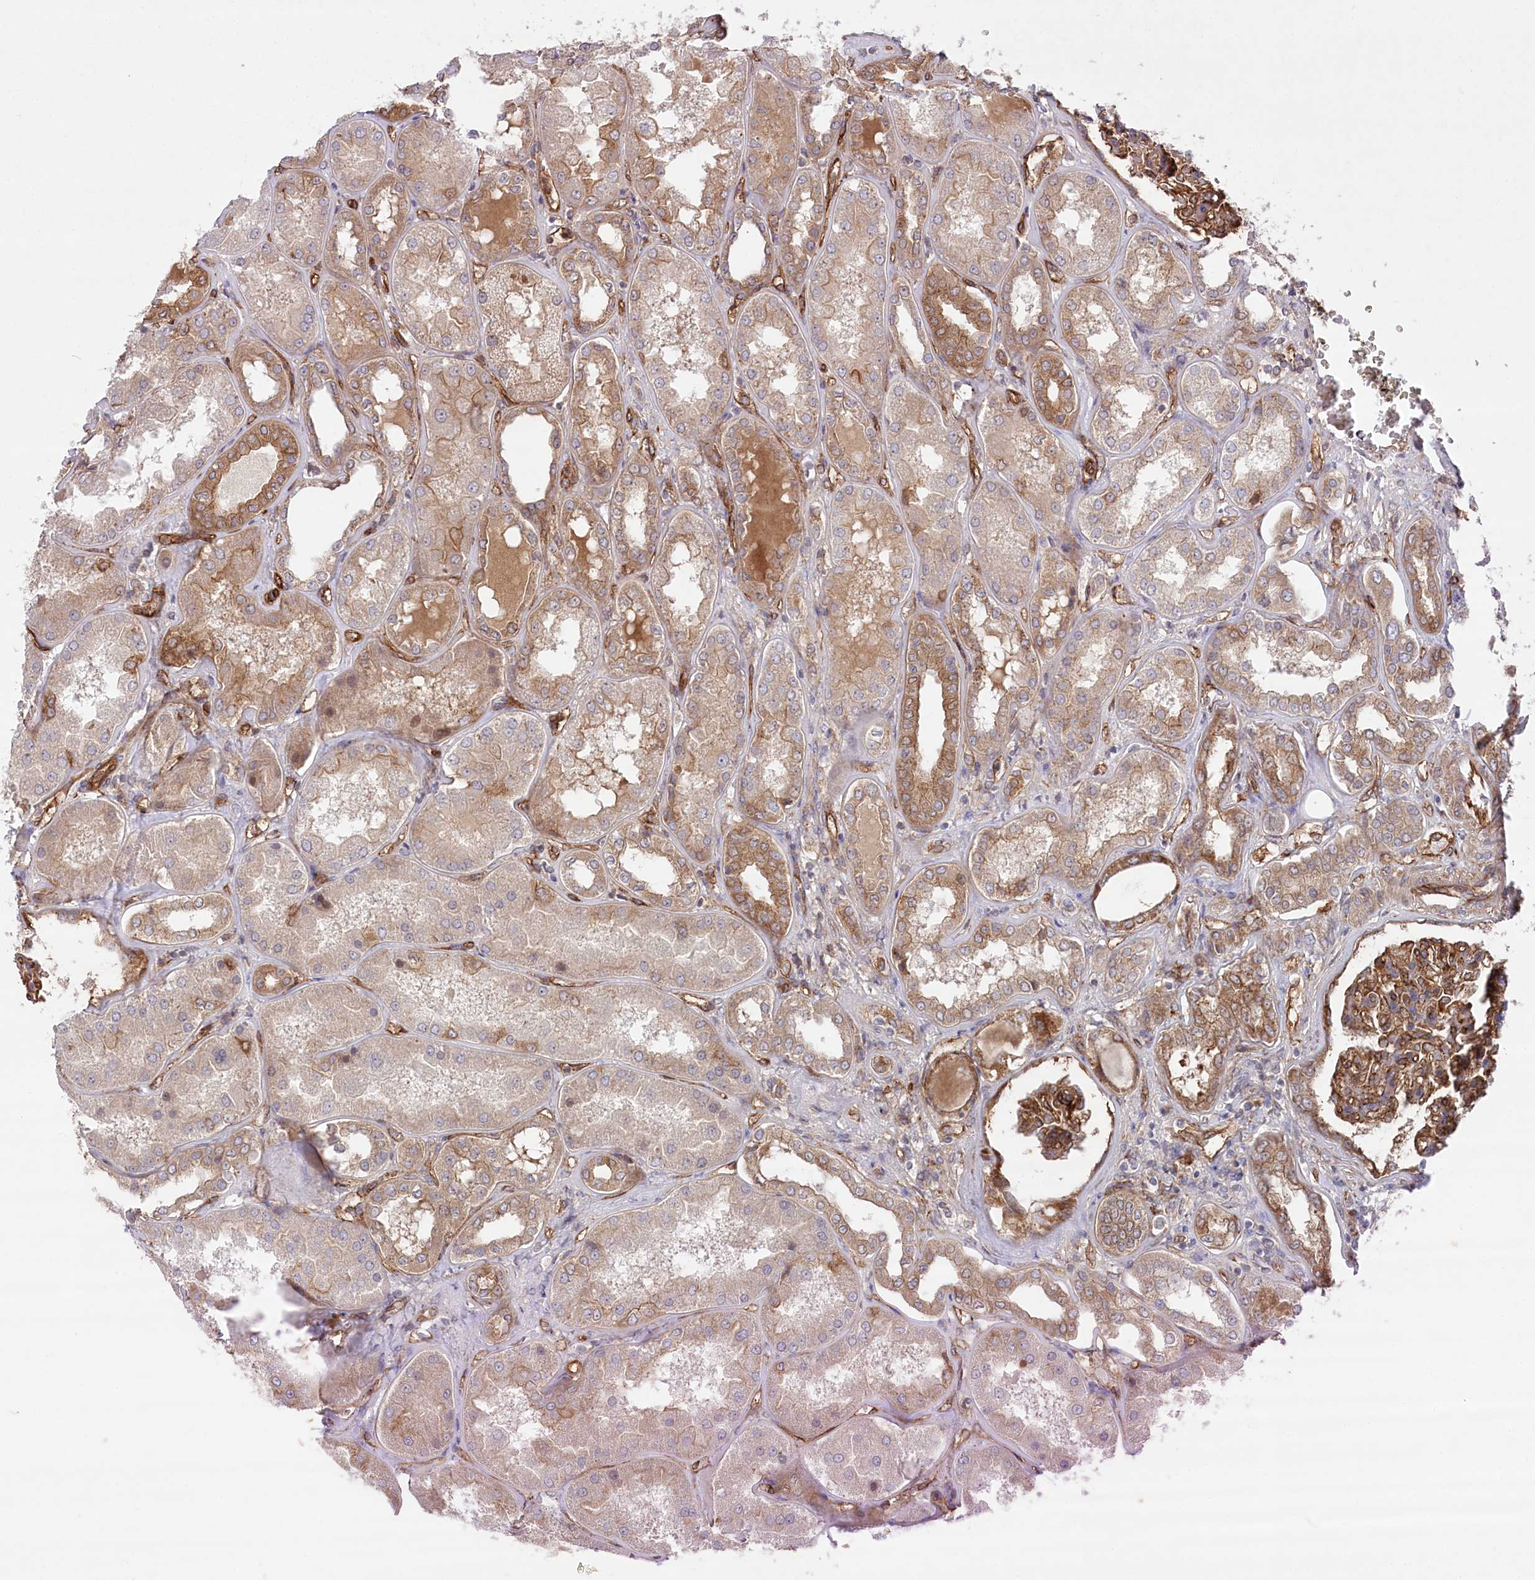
{"staining": {"intensity": "strong", "quantity": ">75%", "location": "cytoplasmic/membranous"}, "tissue": "kidney", "cell_type": "Cells in glomeruli", "image_type": "normal", "snomed": [{"axis": "morphology", "description": "Normal tissue, NOS"}, {"axis": "topography", "description": "Kidney"}], "caption": "Human kidney stained with a brown dye reveals strong cytoplasmic/membranous positive expression in about >75% of cells in glomeruli.", "gene": "MTPAP", "patient": {"sex": "female", "age": 56}}